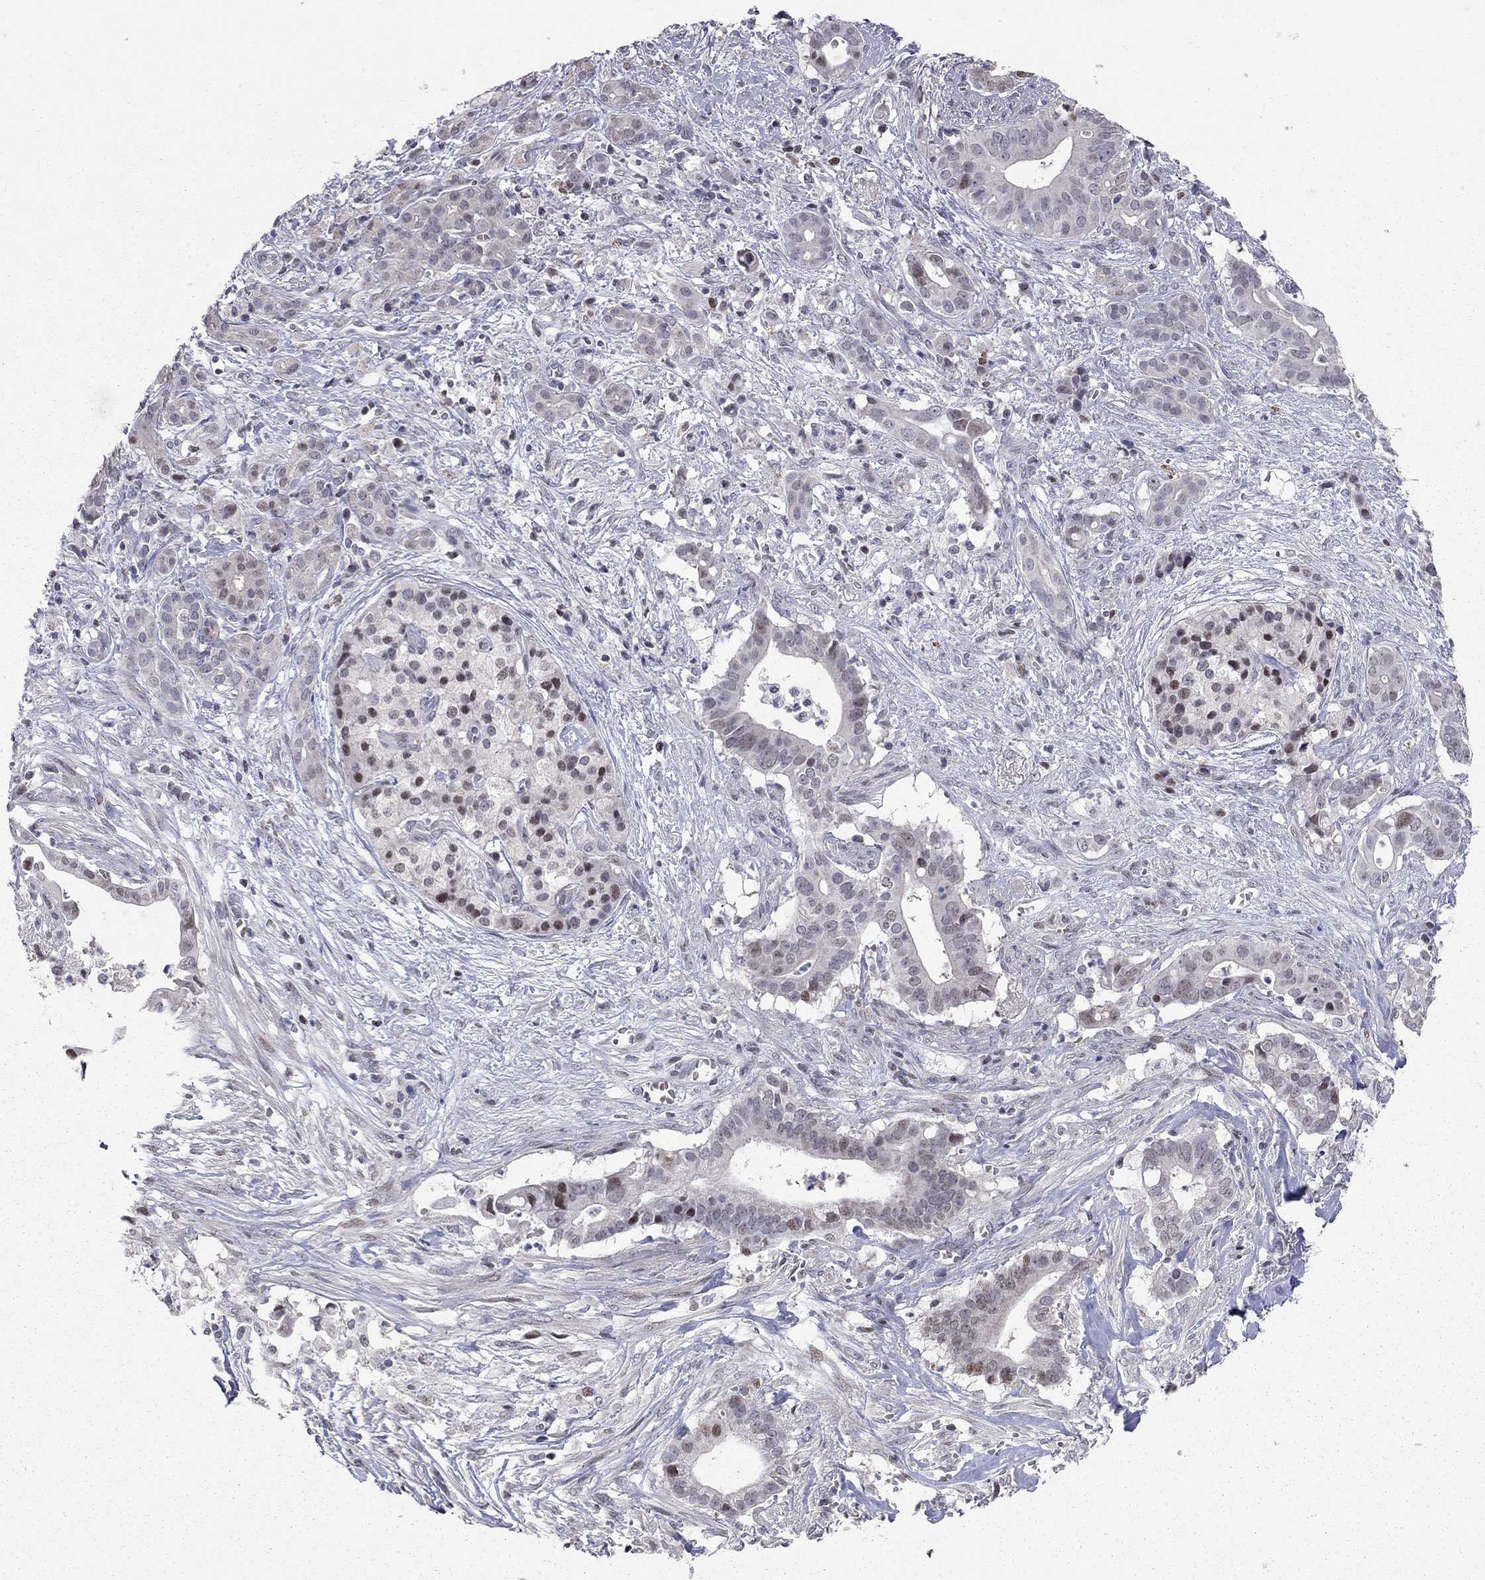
{"staining": {"intensity": "moderate", "quantity": "<25%", "location": "nuclear"}, "tissue": "pancreatic cancer", "cell_type": "Tumor cells", "image_type": "cancer", "snomed": [{"axis": "morphology", "description": "Adenocarcinoma, NOS"}, {"axis": "topography", "description": "Pancreas"}], "caption": "Tumor cells exhibit low levels of moderate nuclear positivity in approximately <25% of cells in pancreatic cancer.", "gene": "HDAC3", "patient": {"sex": "male", "age": 61}}